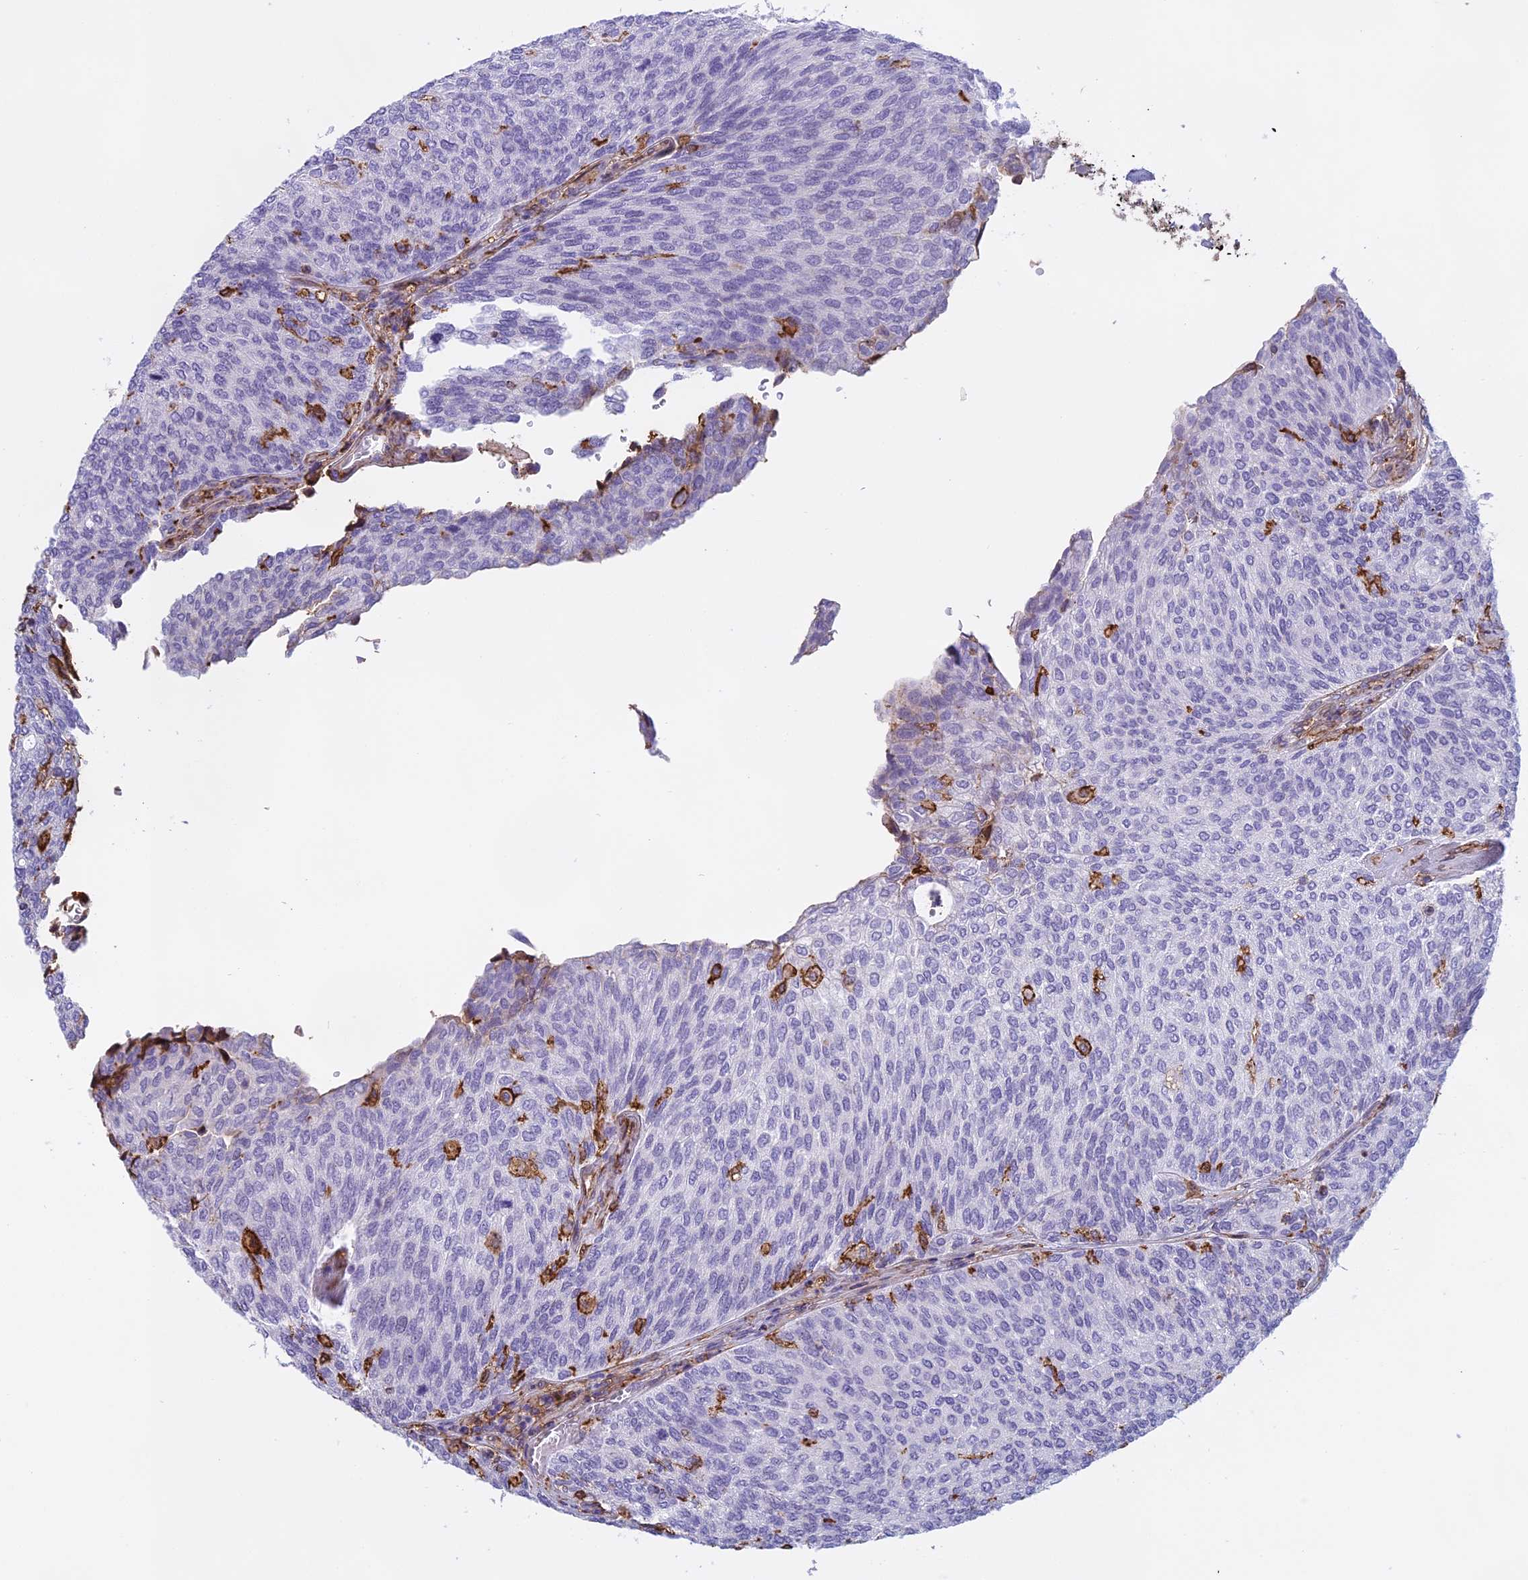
{"staining": {"intensity": "negative", "quantity": "none", "location": "none"}, "tissue": "urothelial cancer", "cell_type": "Tumor cells", "image_type": "cancer", "snomed": [{"axis": "morphology", "description": "Urothelial carcinoma, Low grade"}, {"axis": "topography", "description": "Urinary bladder"}], "caption": "Immunohistochemistry (IHC) photomicrograph of human low-grade urothelial carcinoma stained for a protein (brown), which shows no expression in tumor cells.", "gene": "TMEM255B", "patient": {"sex": "female", "age": 79}}